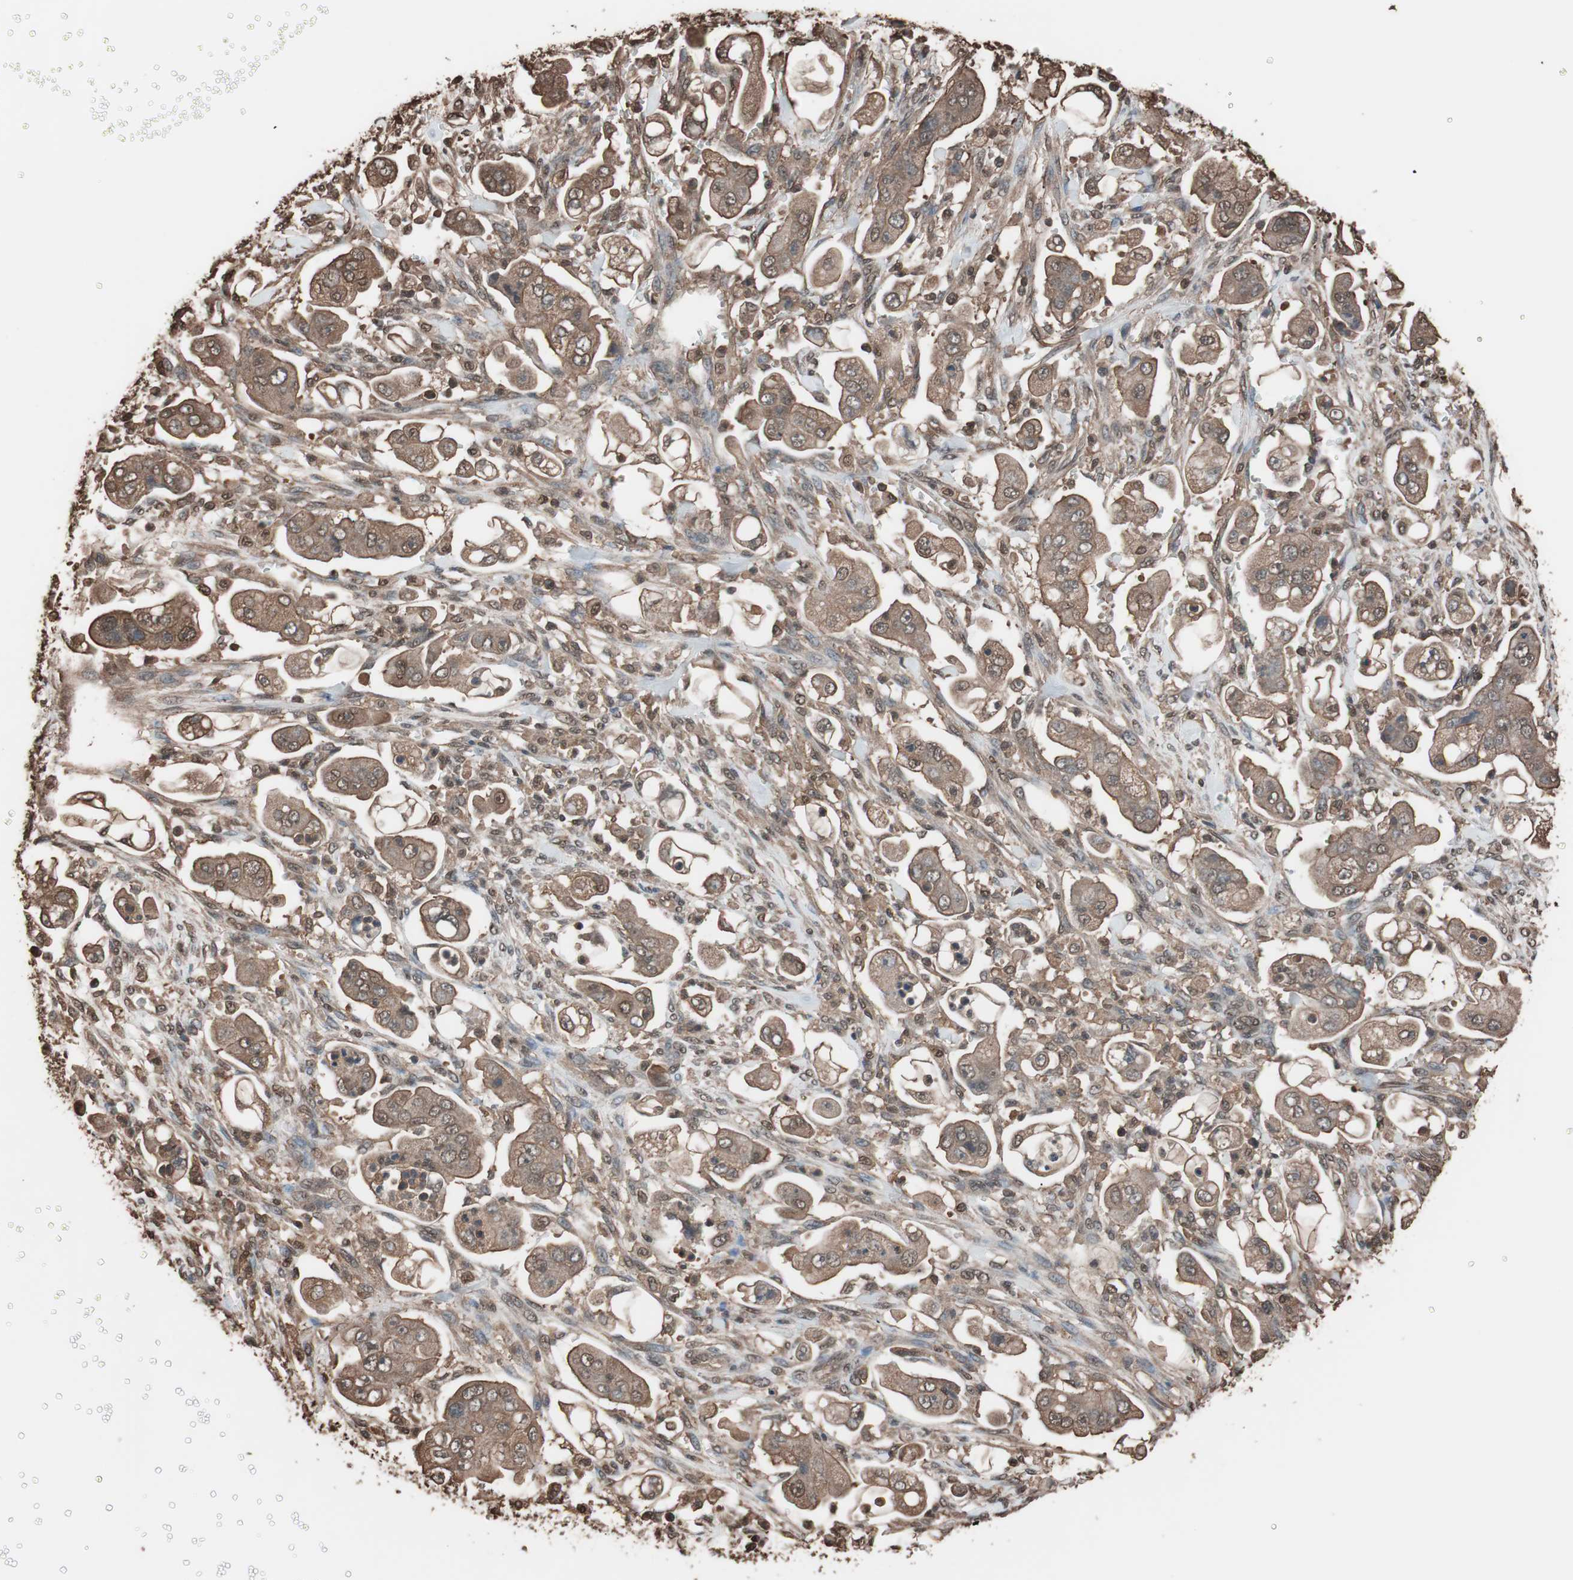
{"staining": {"intensity": "moderate", "quantity": ">75%", "location": "cytoplasmic/membranous"}, "tissue": "stomach cancer", "cell_type": "Tumor cells", "image_type": "cancer", "snomed": [{"axis": "morphology", "description": "Adenocarcinoma, NOS"}, {"axis": "topography", "description": "Stomach"}], "caption": "Immunohistochemical staining of human adenocarcinoma (stomach) reveals moderate cytoplasmic/membranous protein expression in about >75% of tumor cells. The staining was performed using DAB (3,3'-diaminobenzidine) to visualize the protein expression in brown, while the nuclei were stained in blue with hematoxylin (Magnification: 20x).", "gene": "CALM2", "patient": {"sex": "male", "age": 62}}